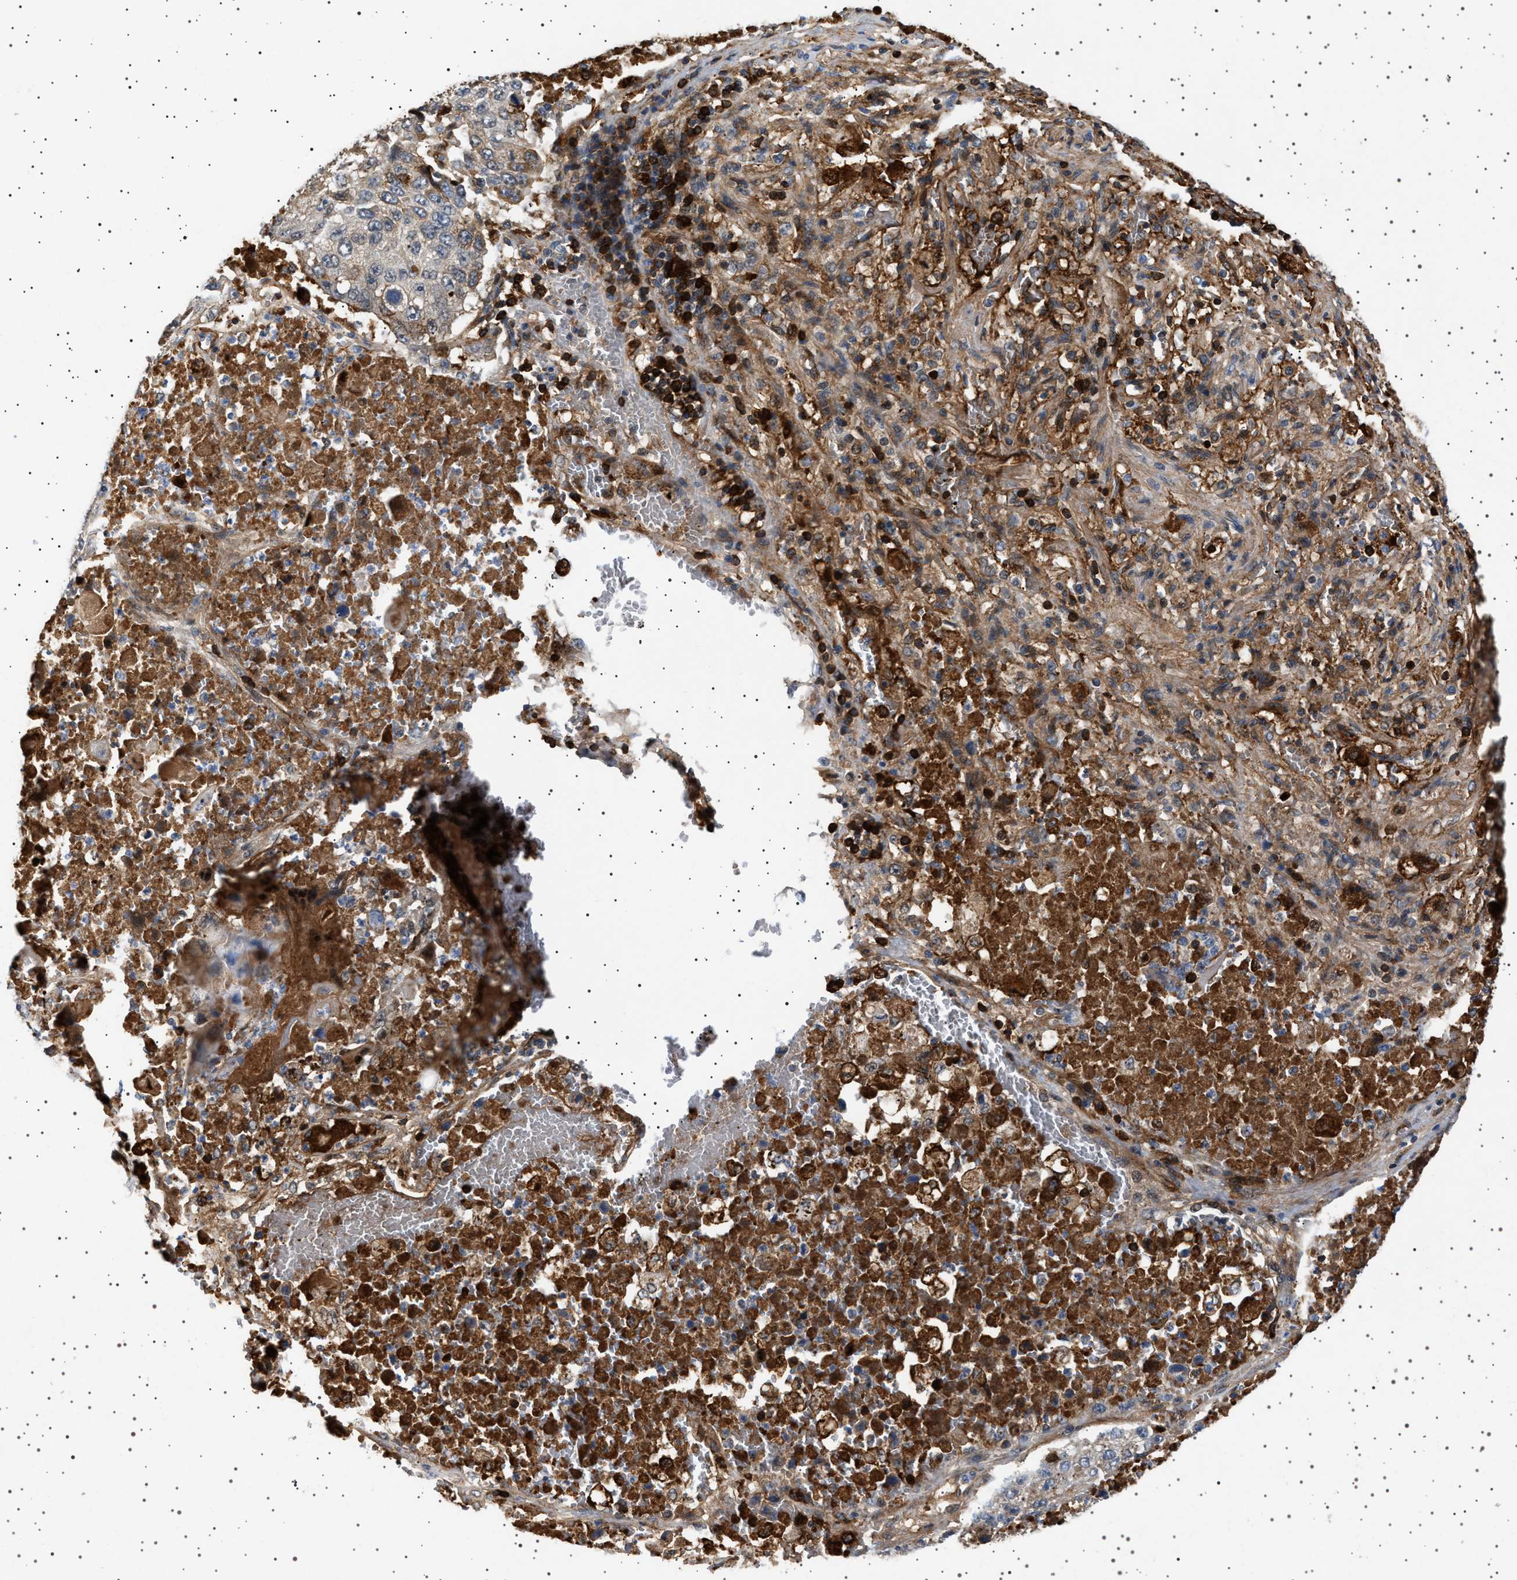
{"staining": {"intensity": "negative", "quantity": "none", "location": "none"}, "tissue": "lung cancer", "cell_type": "Tumor cells", "image_type": "cancer", "snomed": [{"axis": "morphology", "description": "Squamous cell carcinoma, NOS"}, {"axis": "topography", "description": "Lung"}], "caption": "Human lung cancer stained for a protein using immunohistochemistry (IHC) exhibits no positivity in tumor cells.", "gene": "FICD", "patient": {"sex": "male", "age": 61}}